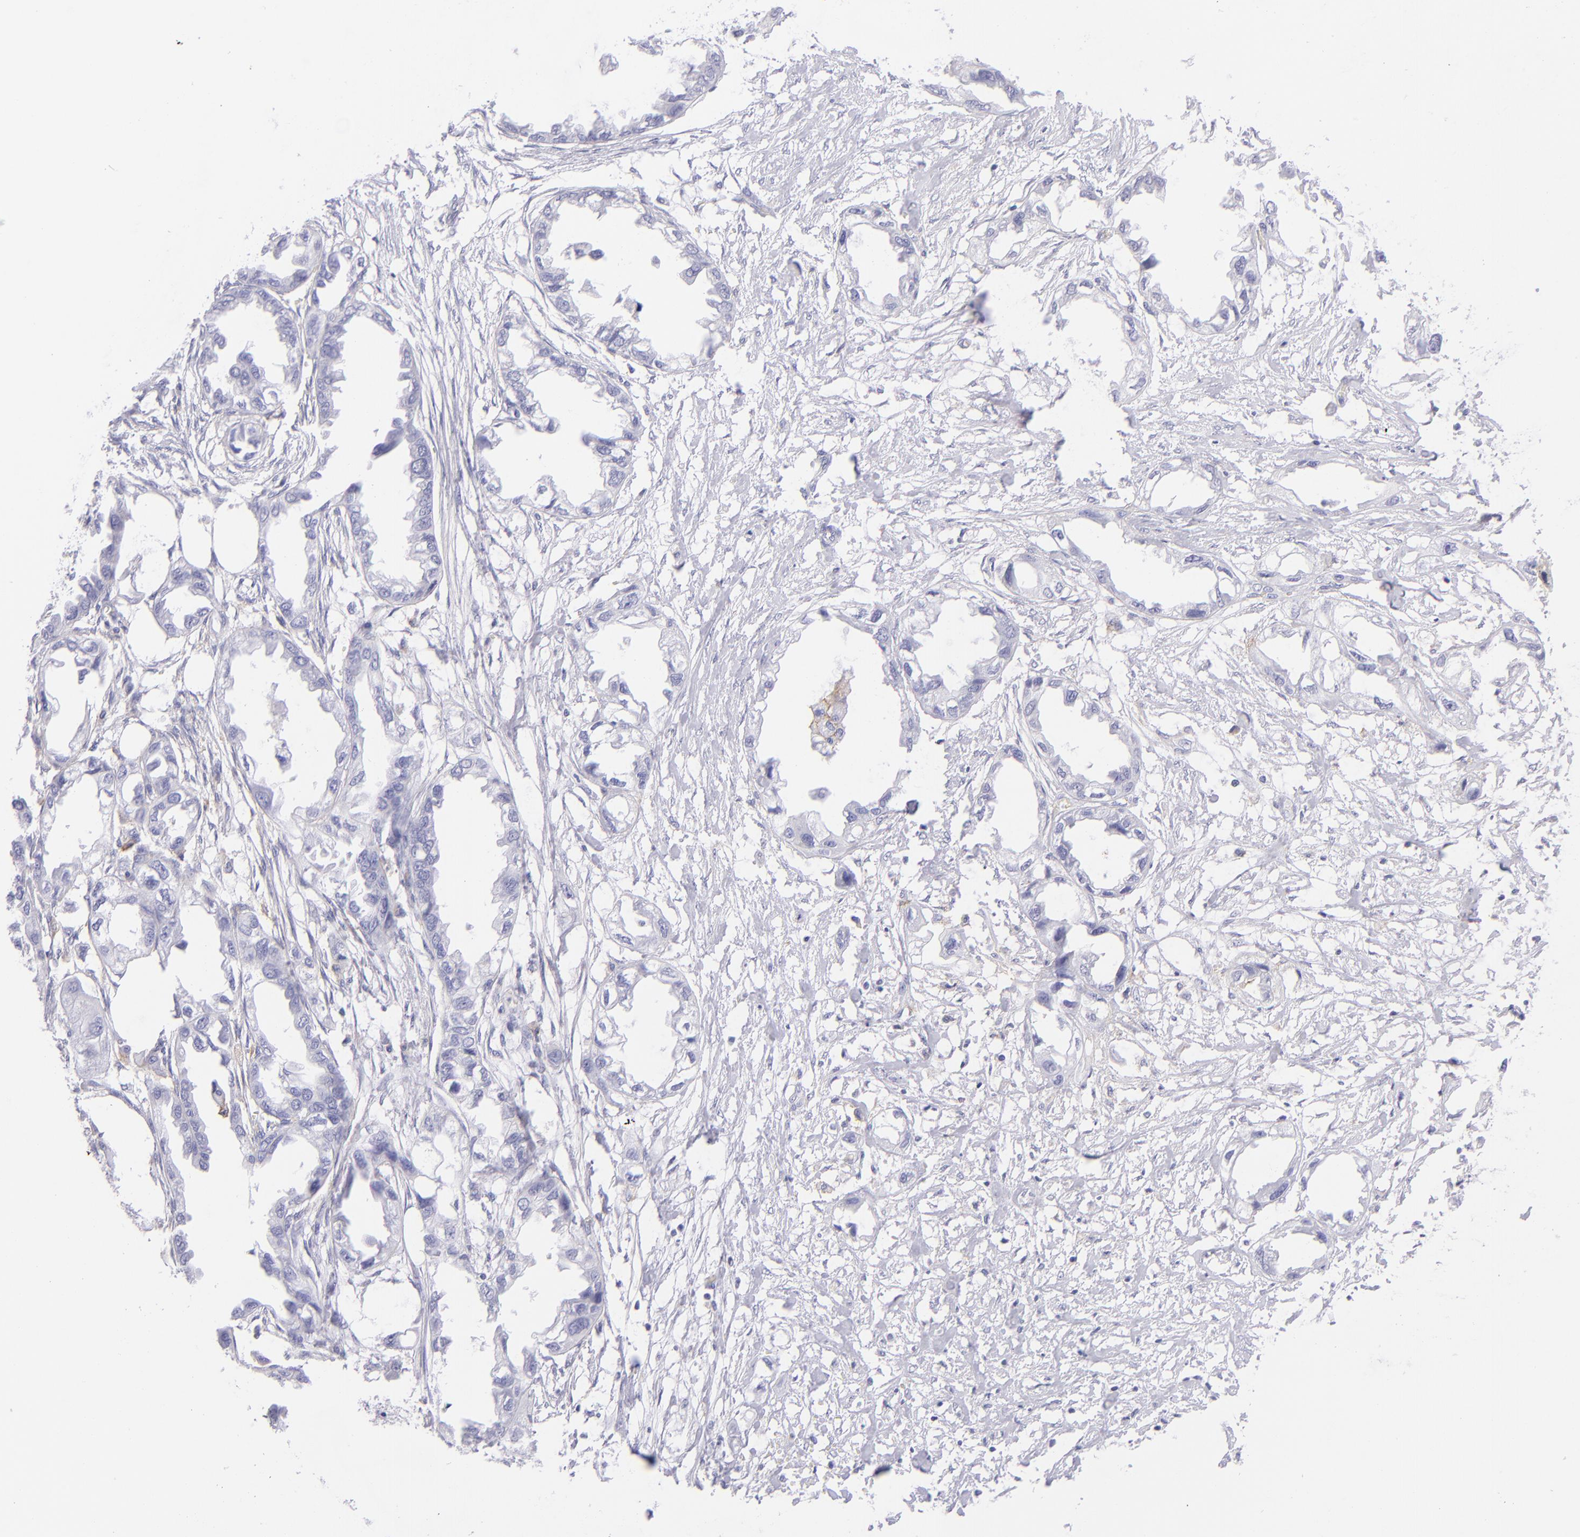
{"staining": {"intensity": "negative", "quantity": "none", "location": "none"}, "tissue": "endometrial cancer", "cell_type": "Tumor cells", "image_type": "cancer", "snomed": [{"axis": "morphology", "description": "Adenocarcinoma, NOS"}, {"axis": "topography", "description": "Endometrium"}], "caption": "This is an immunohistochemistry (IHC) image of human endometrial adenocarcinoma. There is no staining in tumor cells.", "gene": "CD81", "patient": {"sex": "female", "age": 67}}